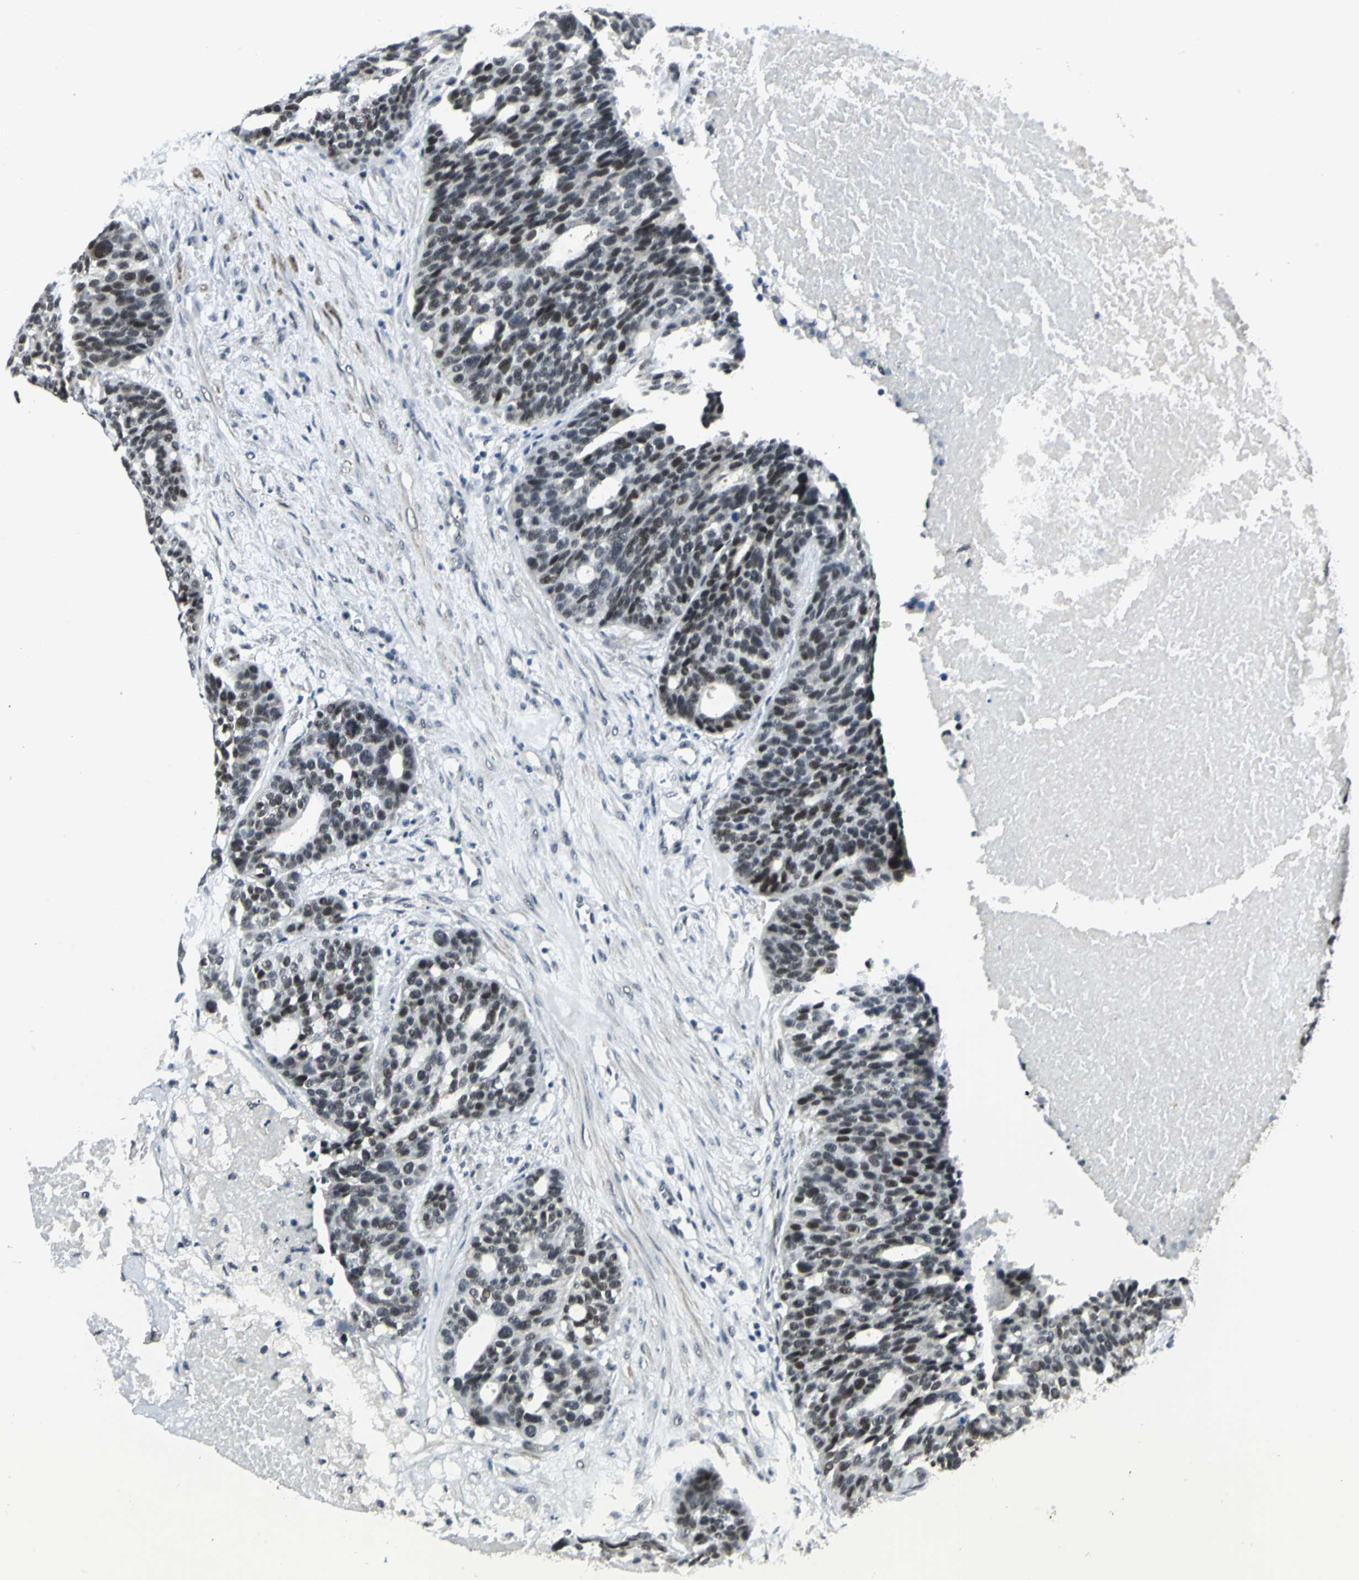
{"staining": {"intensity": "weak", "quantity": "<25%", "location": "nuclear"}, "tissue": "ovarian cancer", "cell_type": "Tumor cells", "image_type": "cancer", "snomed": [{"axis": "morphology", "description": "Cystadenocarcinoma, serous, NOS"}, {"axis": "topography", "description": "Ovary"}], "caption": "A photomicrograph of human serous cystadenocarcinoma (ovarian) is negative for staining in tumor cells. Brightfield microscopy of immunohistochemistry stained with DAB (3,3'-diaminobenzidine) (brown) and hematoxylin (blue), captured at high magnification.", "gene": "MTA1", "patient": {"sex": "female", "age": 59}}